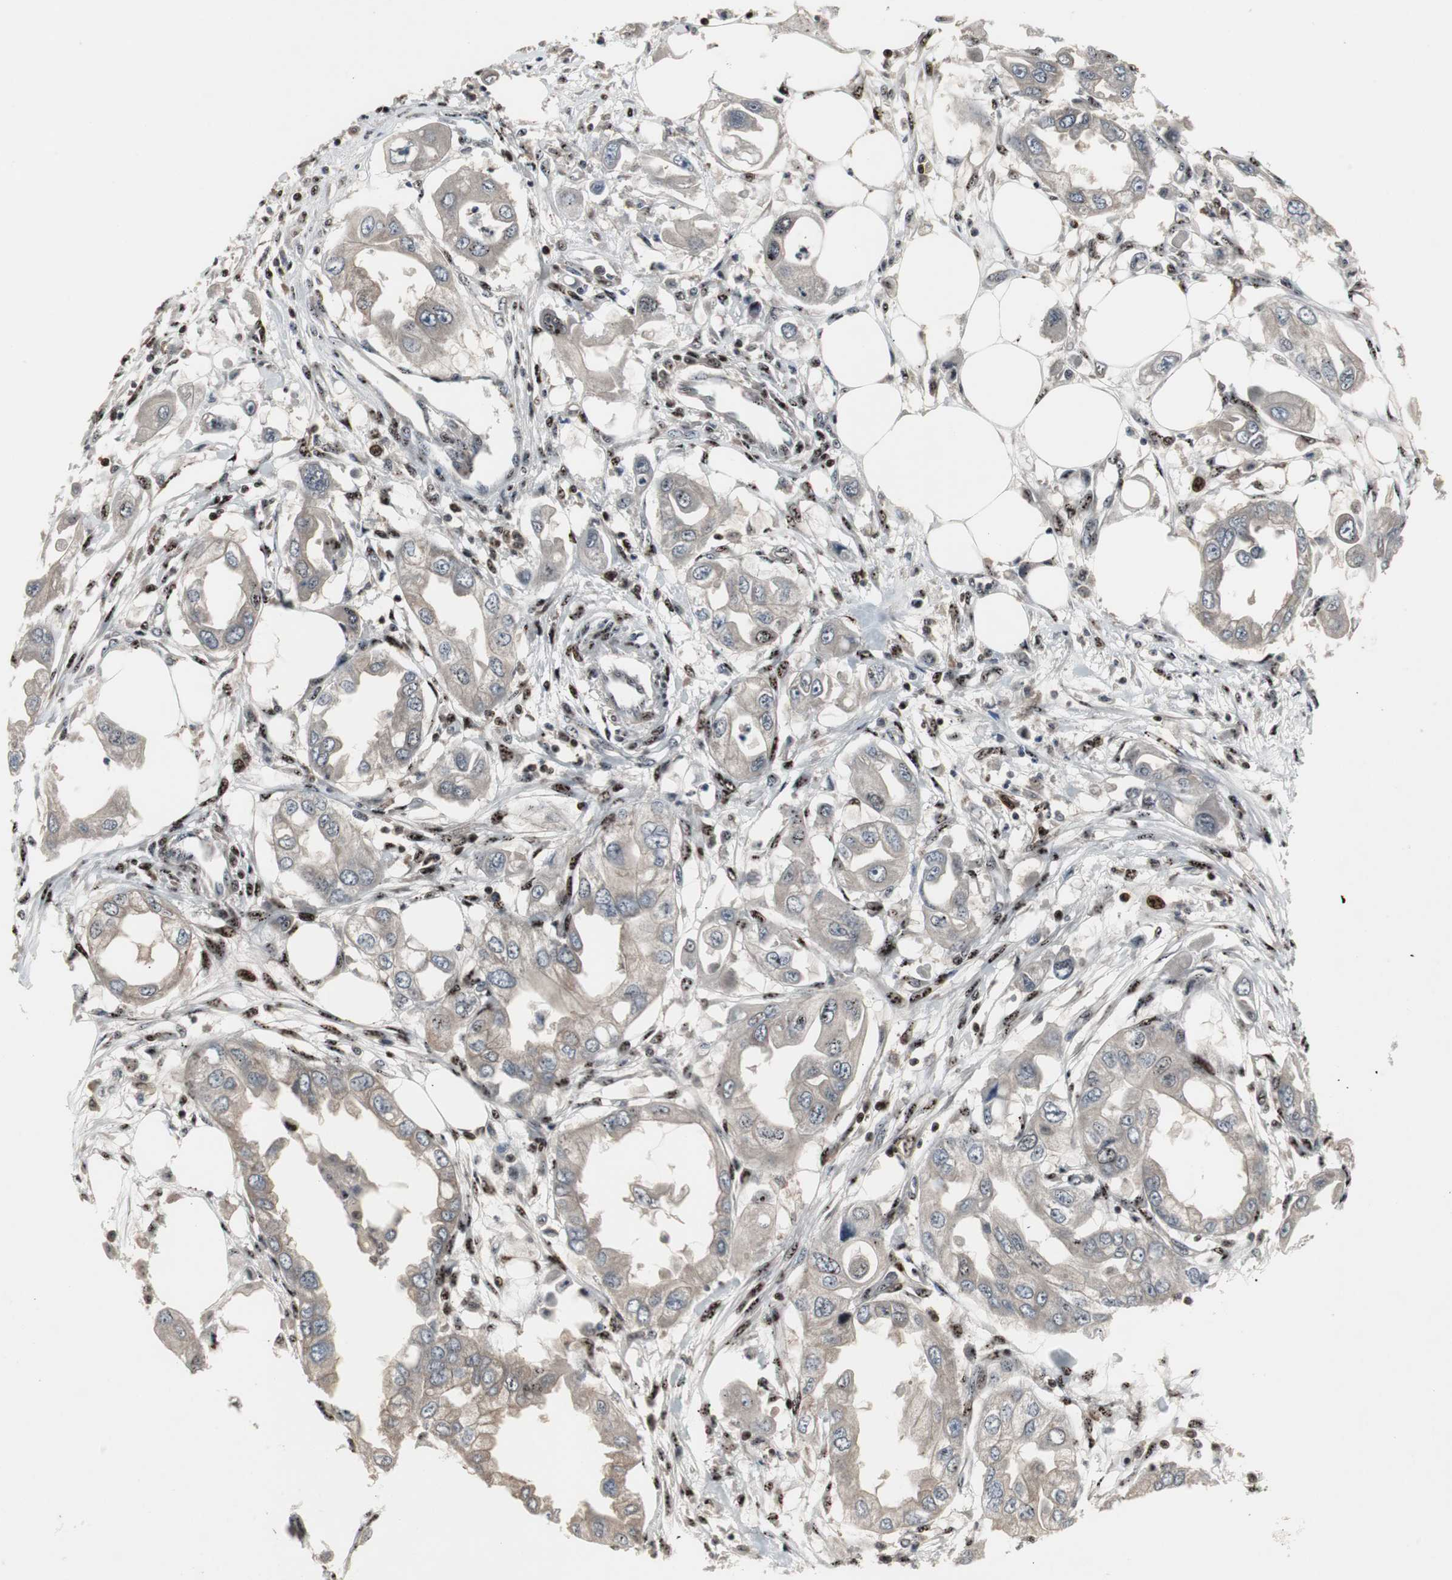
{"staining": {"intensity": "negative", "quantity": "none", "location": "none"}, "tissue": "endometrial cancer", "cell_type": "Tumor cells", "image_type": "cancer", "snomed": [{"axis": "morphology", "description": "Adenocarcinoma, NOS"}, {"axis": "topography", "description": "Endometrium"}], "caption": "Immunohistochemistry (IHC) of human endometrial cancer exhibits no staining in tumor cells.", "gene": "GRK2", "patient": {"sex": "female", "age": 67}}